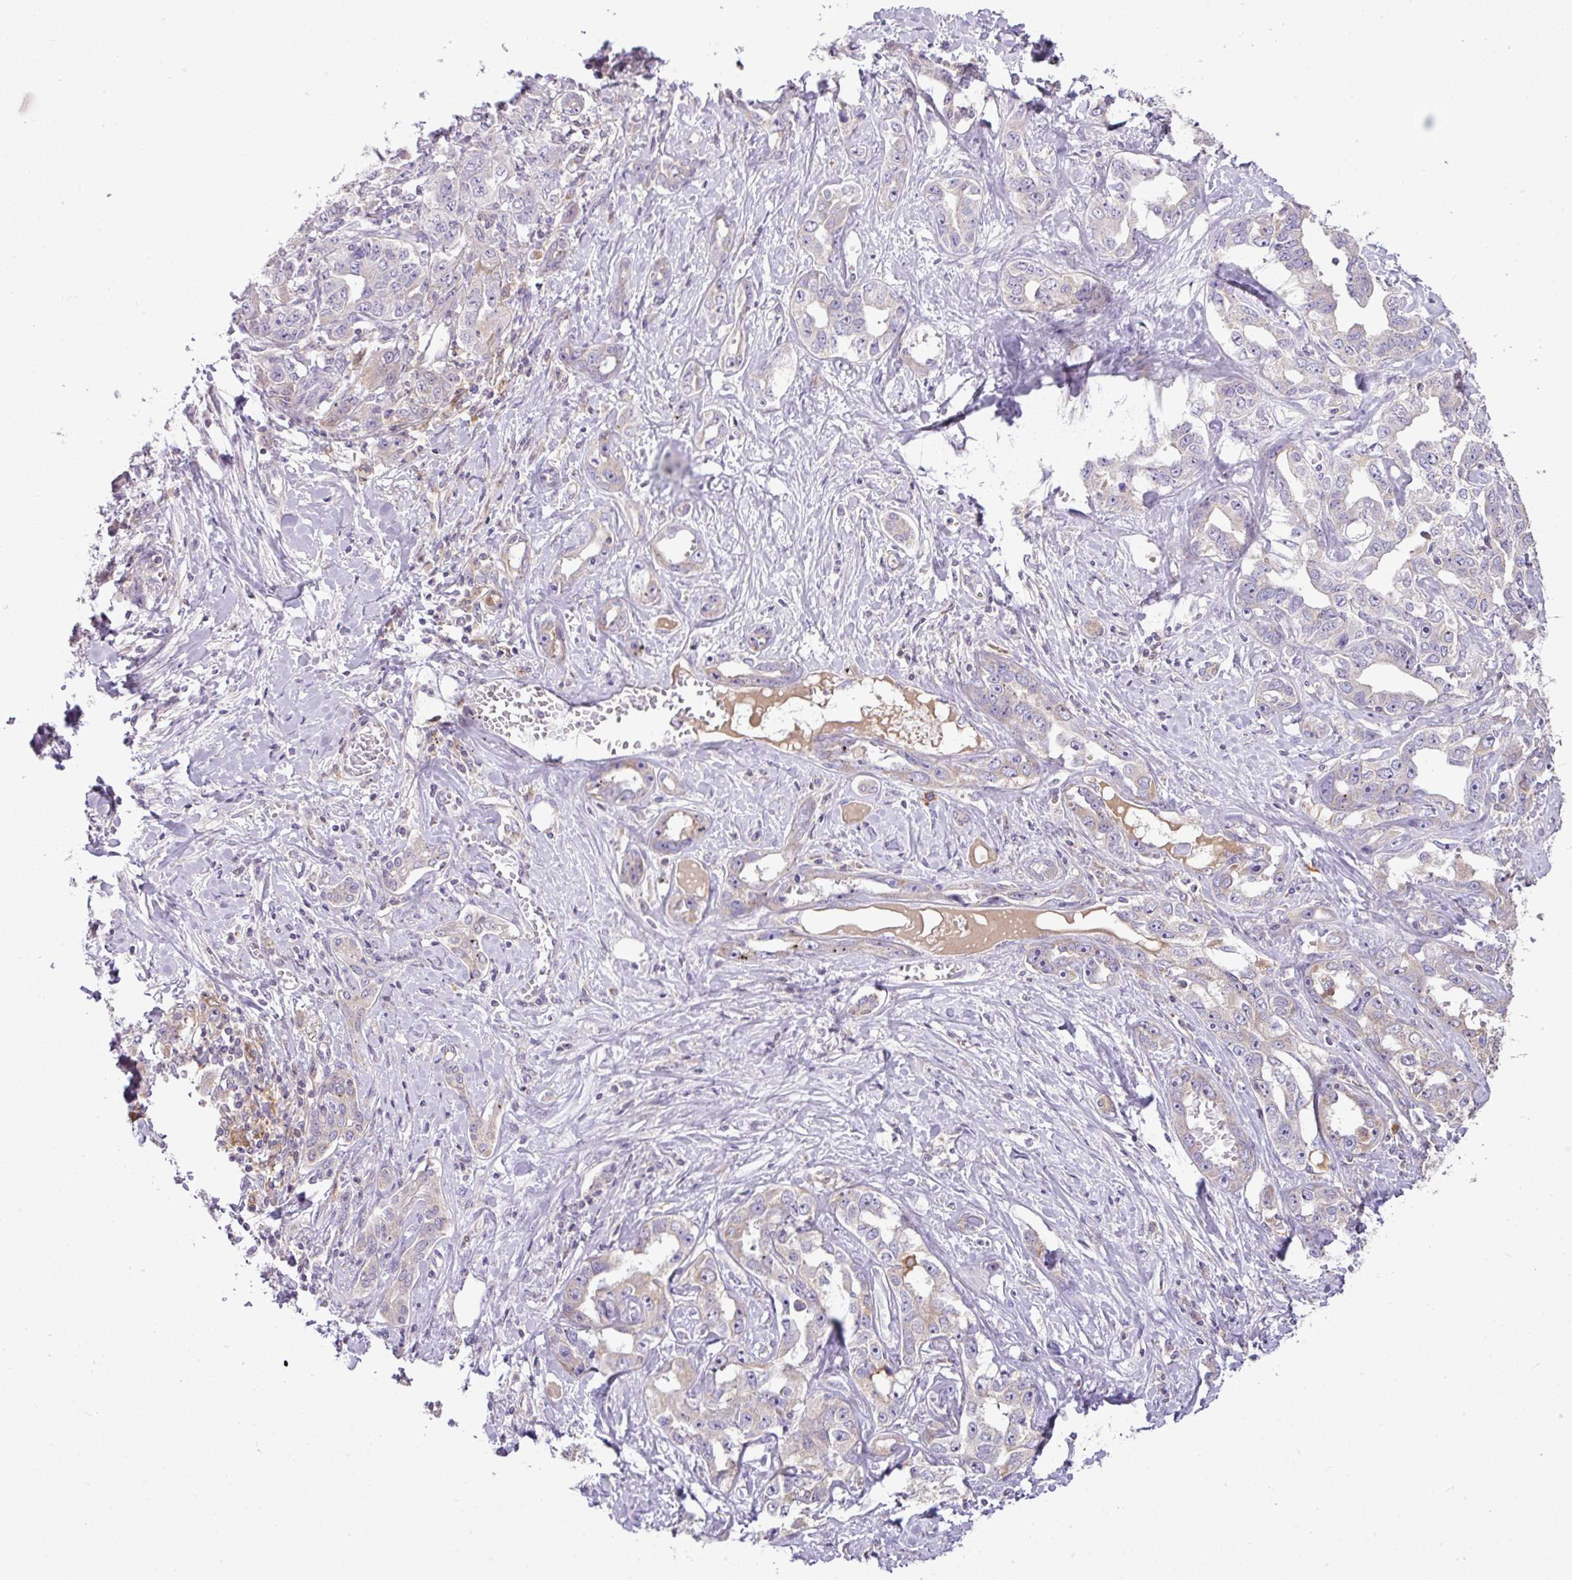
{"staining": {"intensity": "negative", "quantity": "none", "location": "none"}, "tissue": "liver cancer", "cell_type": "Tumor cells", "image_type": "cancer", "snomed": [{"axis": "morphology", "description": "Cholangiocarcinoma"}, {"axis": "topography", "description": "Liver"}], "caption": "Immunohistochemistry (IHC) histopathology image of neoplastic tissue: liver cancer (cholangiocarcinoma) stained with DAB reveals no significant protein staining in tumor cells.", "gene": "STAT5A", "patient": {"sex": "male", "age": 59}}